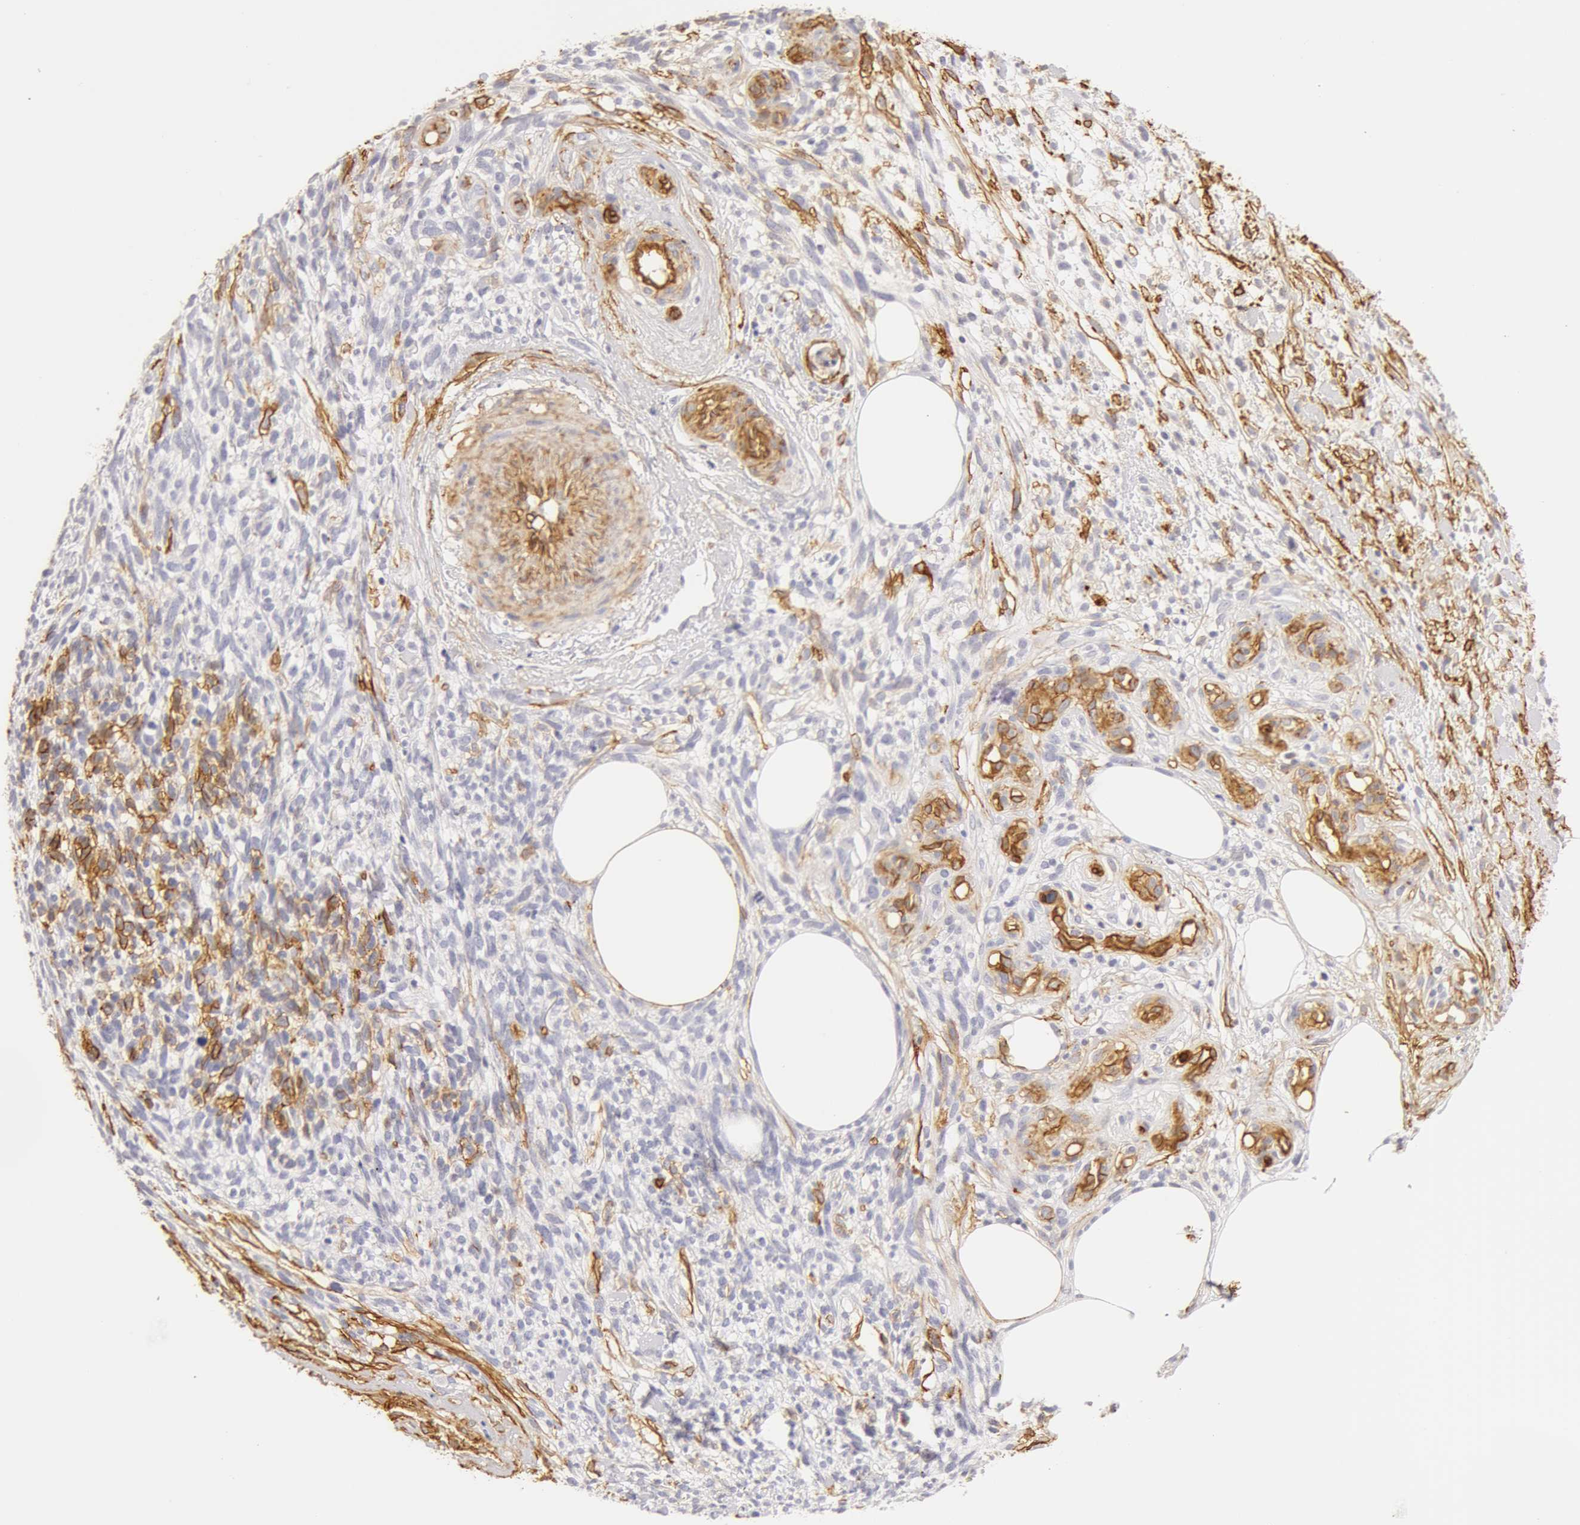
{"staining": {"intensity": "moderate", "quantity": "<25%", "location": "cytoplasmic/membranous"}, "tissue": "melanoma", "cell_type": "Tumor cells", "image_type": "cancer", "snomed": [{"axis": "morphology", "description": "Malignant melanoma, NOS"}, {"axis": "topography", "description": "Skin"}], "caption": "IHC of human malignant melanoma displays low levels of moderate cytoplasmic/membranous staining in about <25% of tumor cells.", "gene": "AQP1", "patient": {"sex": "female", "age": 85}}